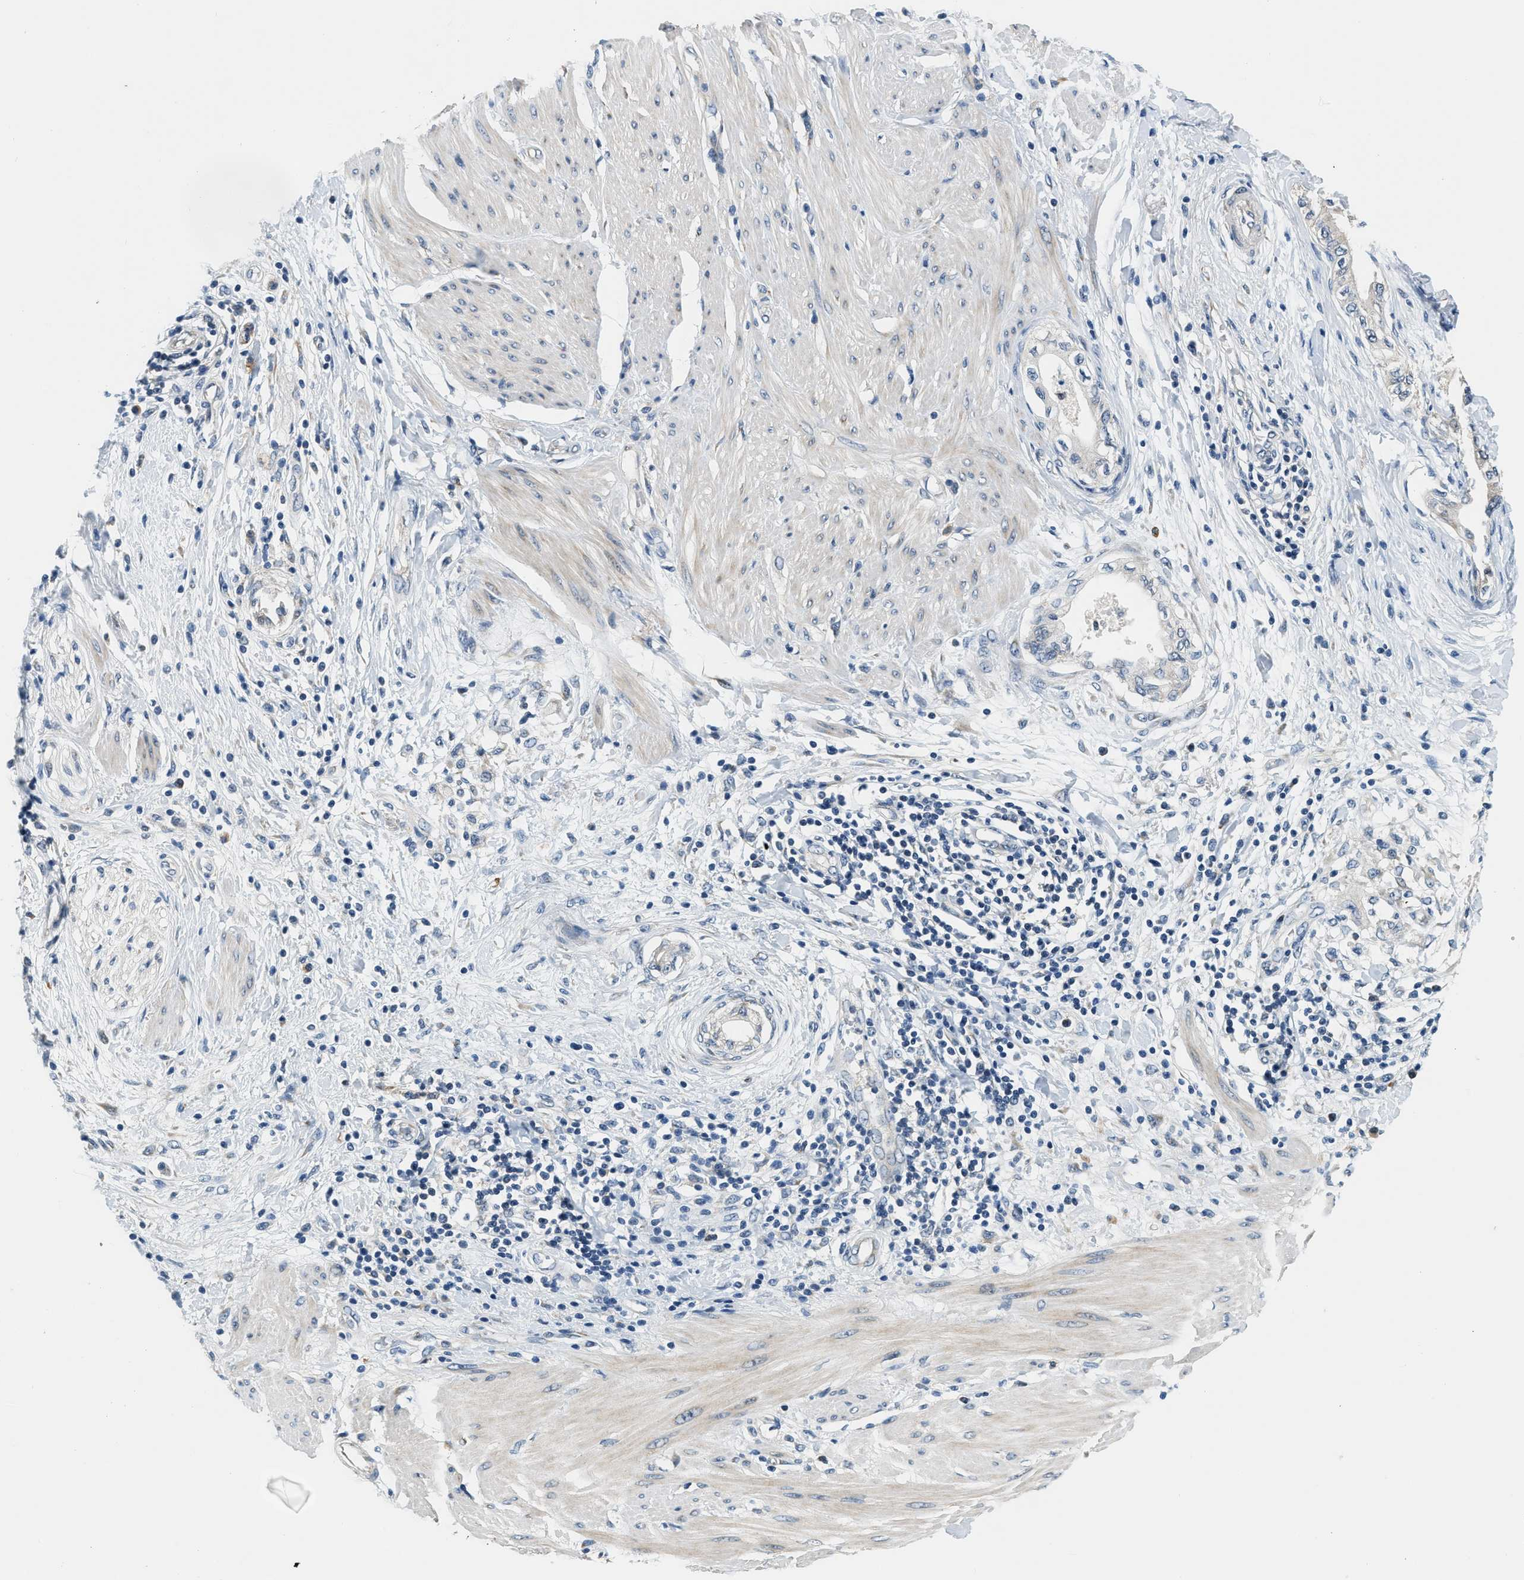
{"staining": {"intensity": "negative", "quantity": "none", "location": "none"}, "tissue": "pancreatic cancer", "cell_type": "Tumor cells", "image_type": "cancer", "snomed": [{"axis": "morphology", "description": "Normal tissue, NOS"}, {"axis": "morphology", "description": "Adenocarcinoma, NOS"}, {"axis": "topography", "description": "Pancreas"}, {"axis": "topography", "description": "Duodenum"}], "caption": "This is an immunohistochemistry micrograph of human pancreatic cancer. There is no staining in tumor cells.", "gene": "YAE1", "patient": {"sex": "female", "age": 60}}